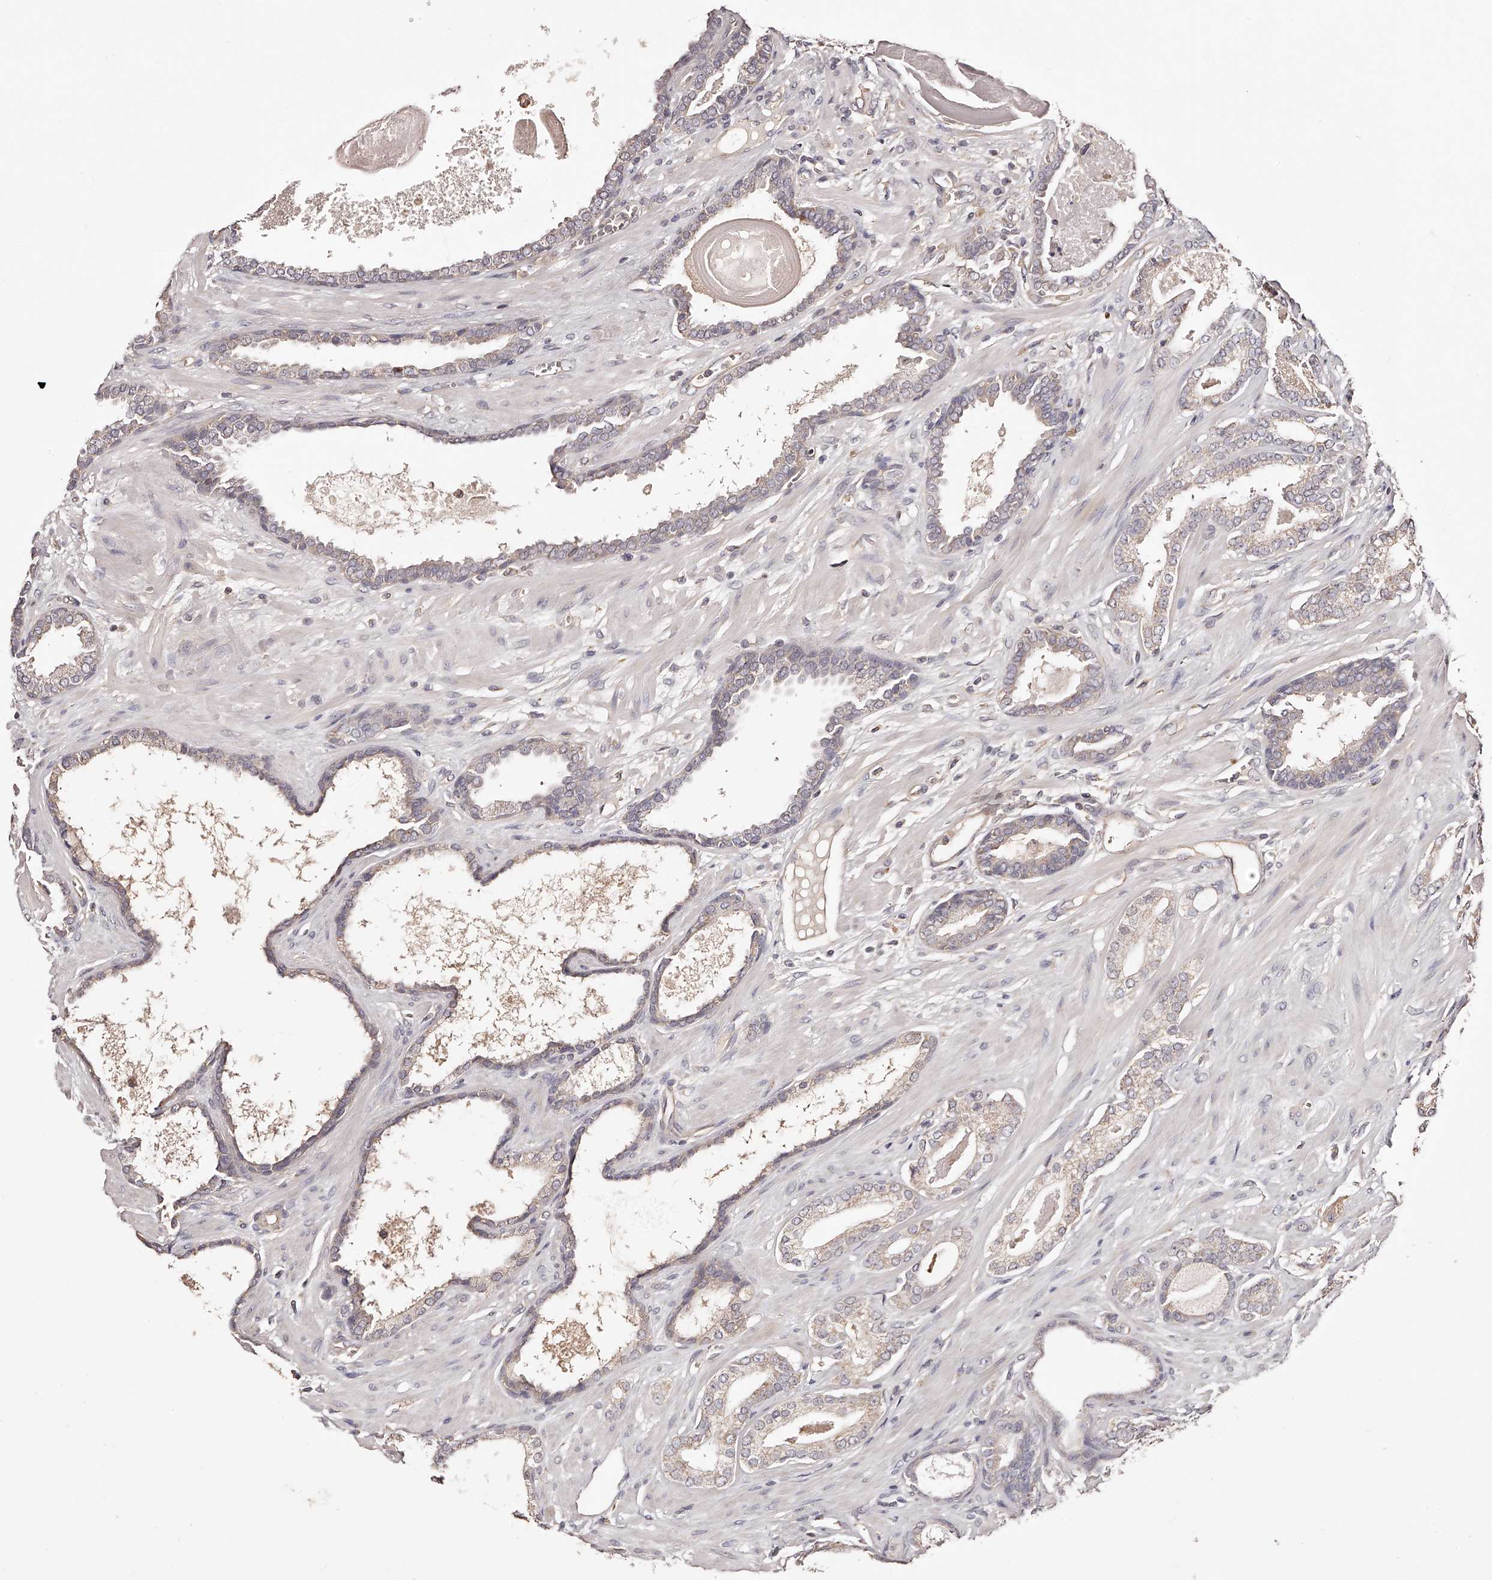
{"staining": {"intensity": "weak", "quantity": "<25%", "location": "cytoplasmic/membranous"}, "tissue": "prostate cancer", "cell_type": "Tumor cells", "image_type": "cancer", "snomed": [{"axis": "morphology", "description": "Adenocarcinoma, Low grade"}, {"axis": "topography", "description": "Prostate"}], "caption": "This is a histopathology image of immunohistochemistry staining of low-grade adenocarcinoma (prostate), which shows no positivity in tumor cells.", "gene": "USP21", "patient": {"sex": "male", "age": 70}}